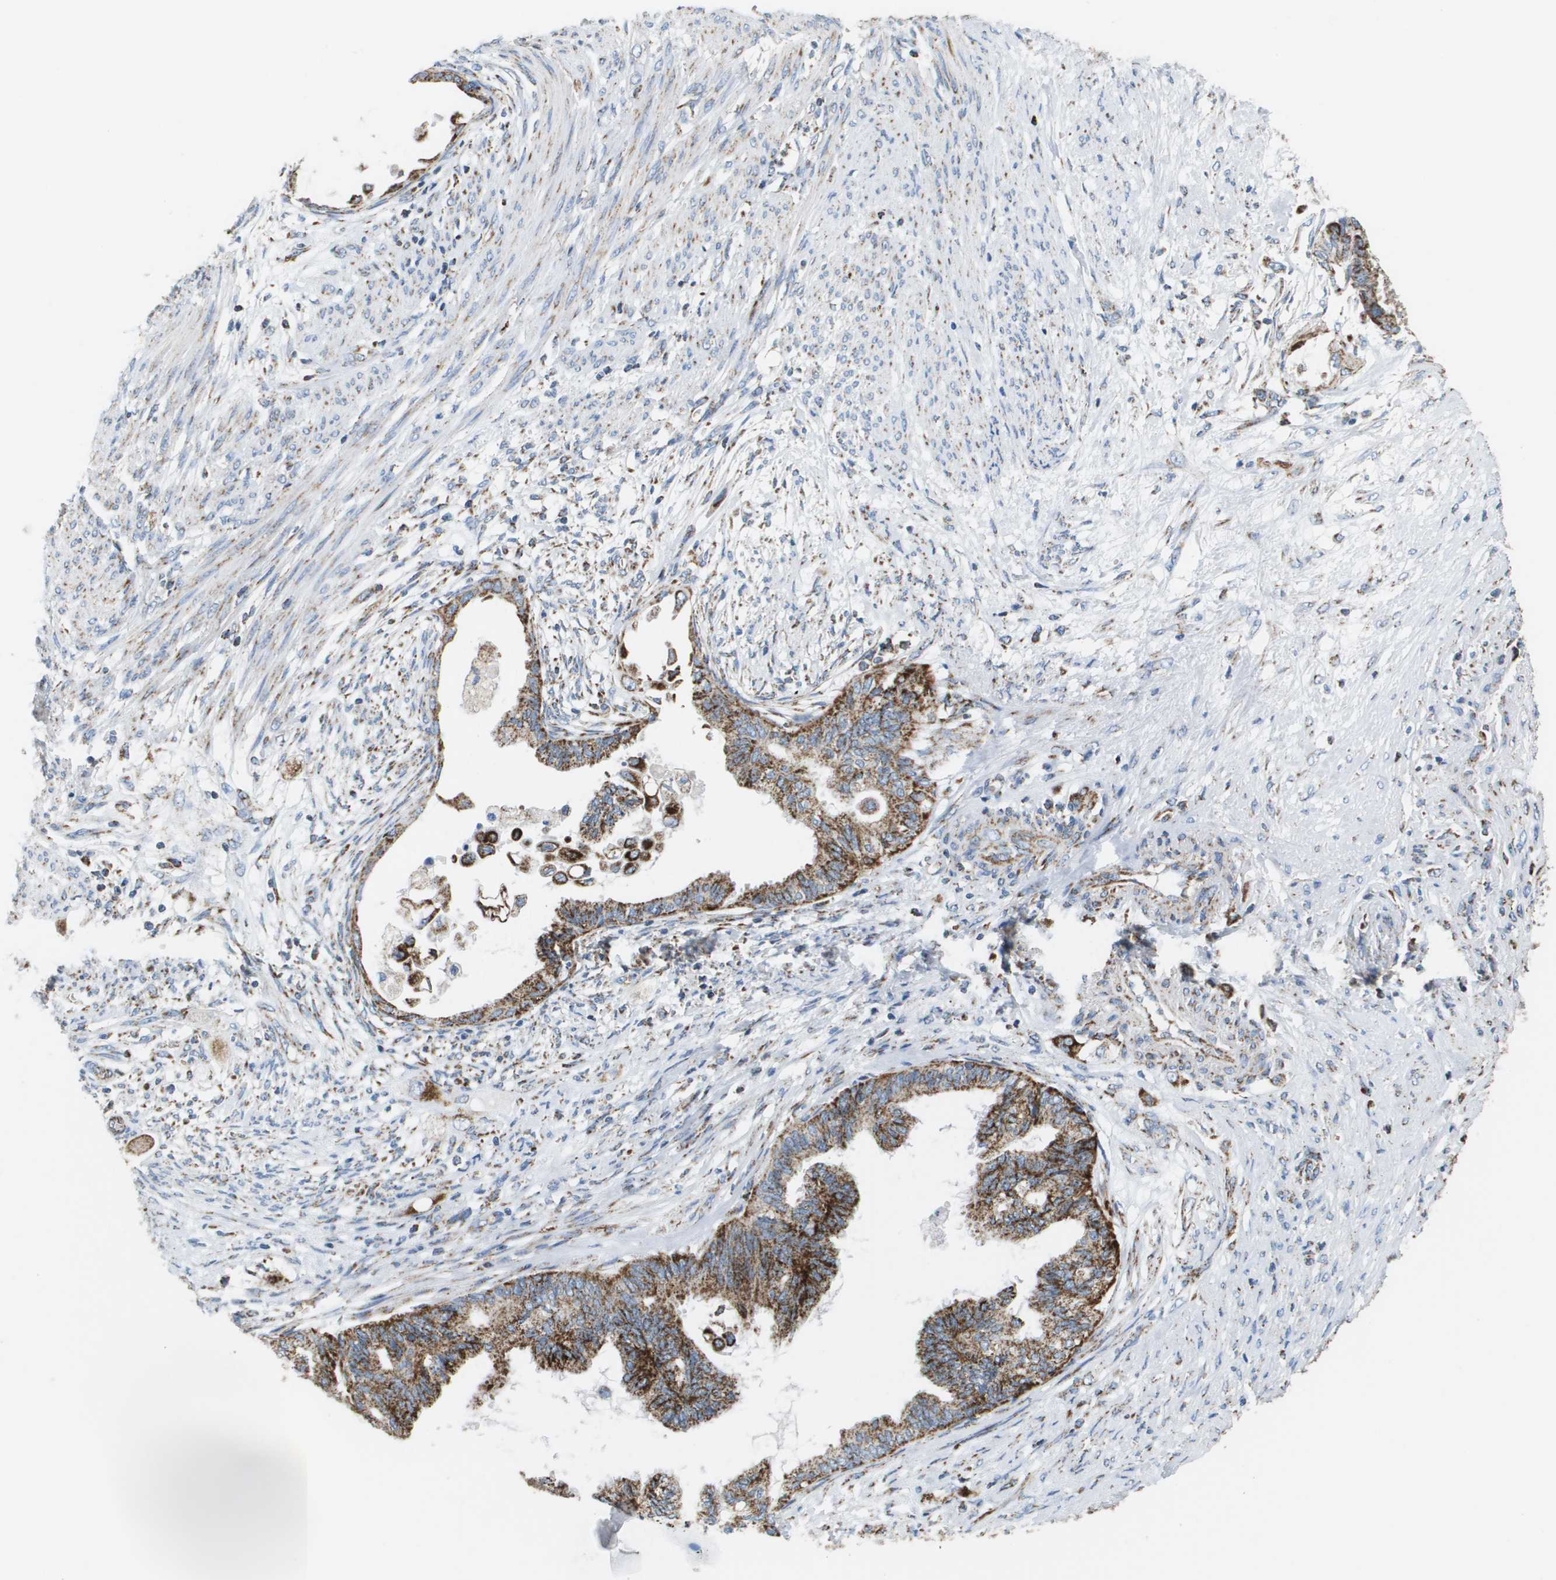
{"staining": {"intensity": "strong", "quantity": ">75%", "location": "cytoplasmic/membranous"}, "tissue": "cervical cancer", "cell_type": "Tumor cells", "image_type": "cancer", "snomed": [{"axis": "morphology", "description": "Normal tissue, NOS"}, {"axis": "morphology", "description": "Adenocarcinoma, NOS"}, {"axis": "topography", "description": "Cervix"}, {"axis": "topography", "description": "Endometrium"}], "caption": "Immunohistochemistry (IHC) photomicrograph of human cervical adenocarcinoma stained for a protein (brown), which demonstrates high levels of strong cytoplasmic/membranous positivity in about >75% of tumor cells.", "gene": "ATP5F1B", "patient": {"sex": "female", "age": 86}}